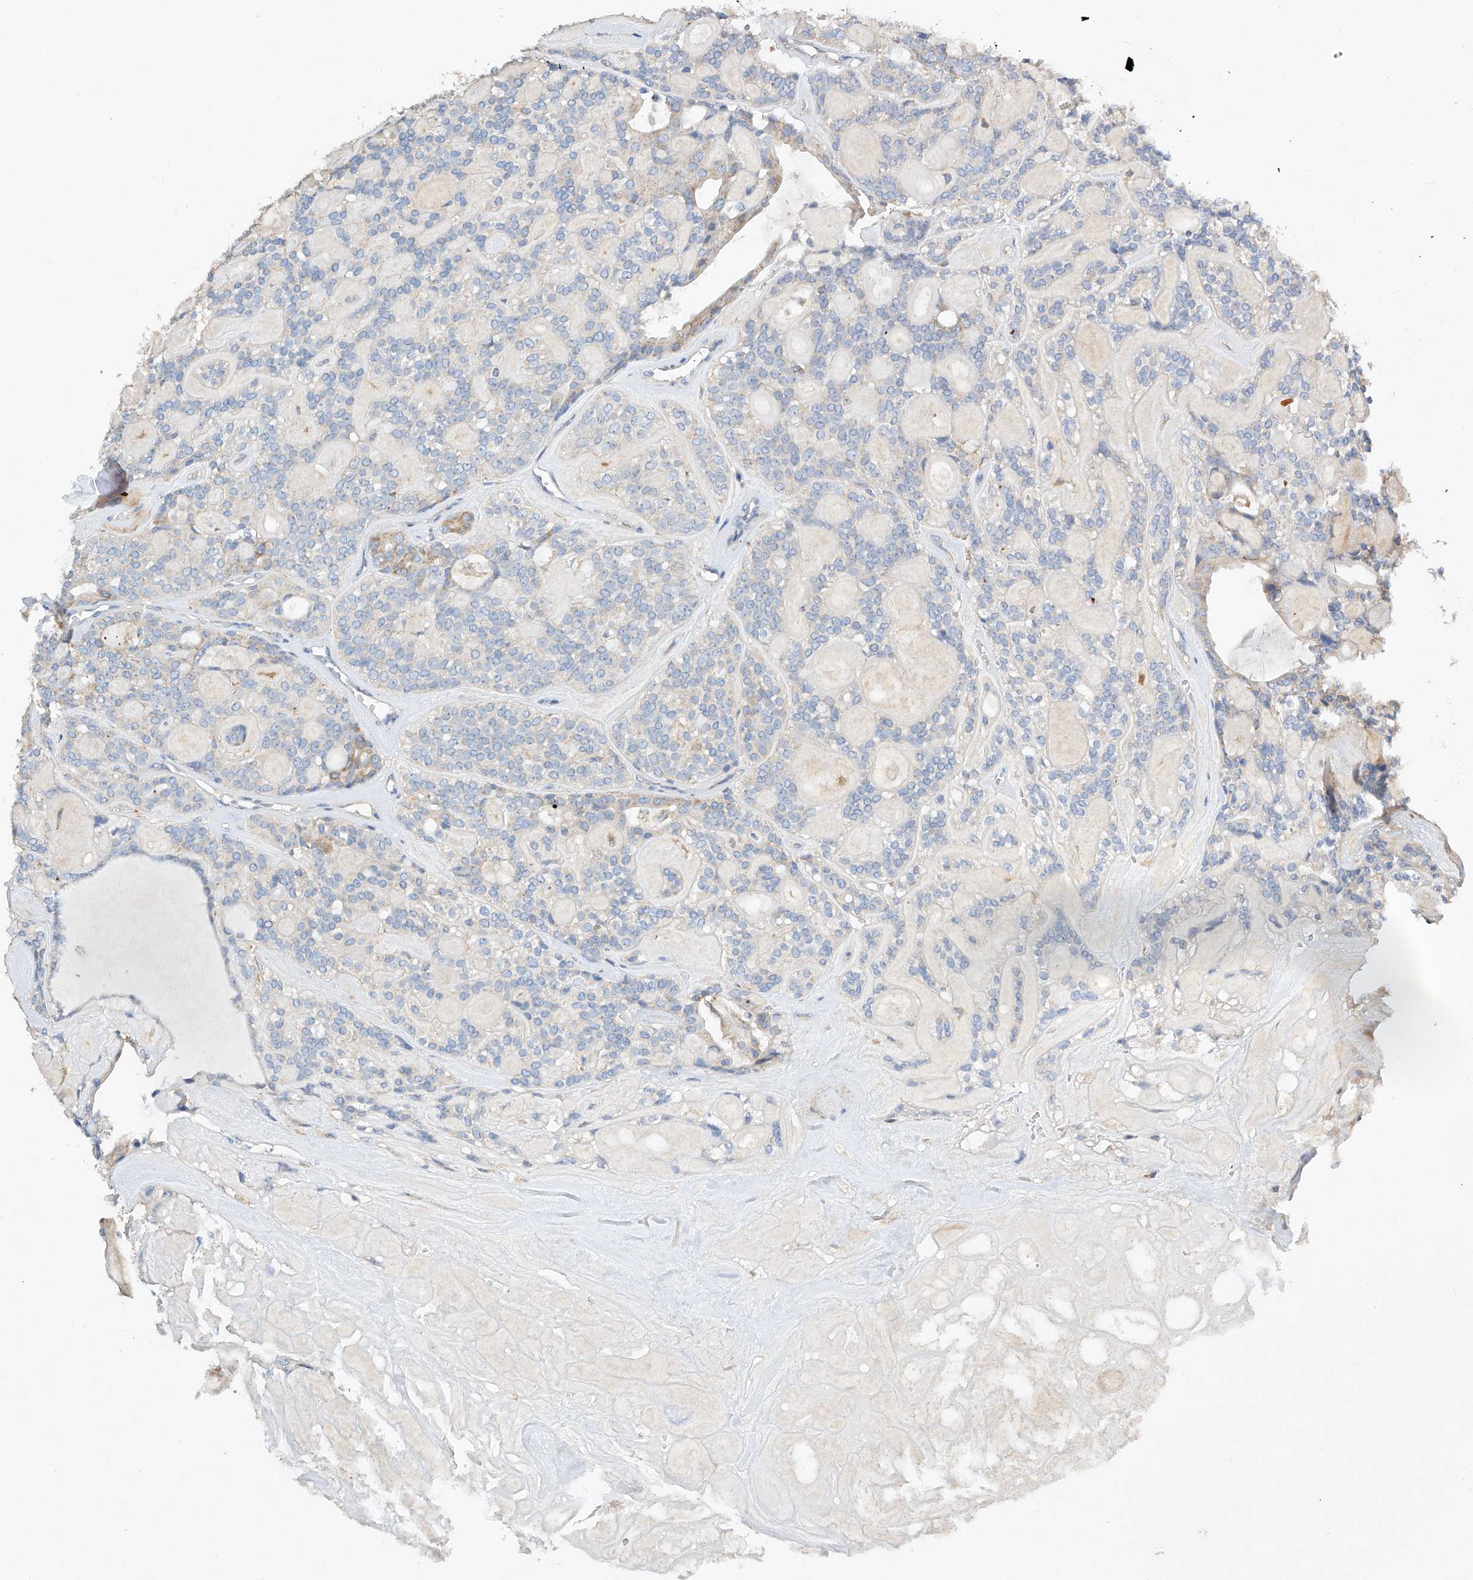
{"staining": {"intensity": "negative", "quantity": "none", "location": "none"}, "tissue": "head and neck cancer", "cell_type": "Tumor cells", "image_type": "cancer", "snomed": [{"axis": "morphology", "description": "Adenocarcinoma, NOS"}, {"axis": "topography", "description": "Head-Neck"}], "caption": "Immunohistochemical staining of head and neck cancer shows no significant positivity in tumor cells. (DAB (3,3'-diaminobenzidine) immunohistochemistry (IHC) visualized using brightfield microscopy, high magnification).", "gene": "AMD1", "patient": {"sex": "male", "age": 66}}